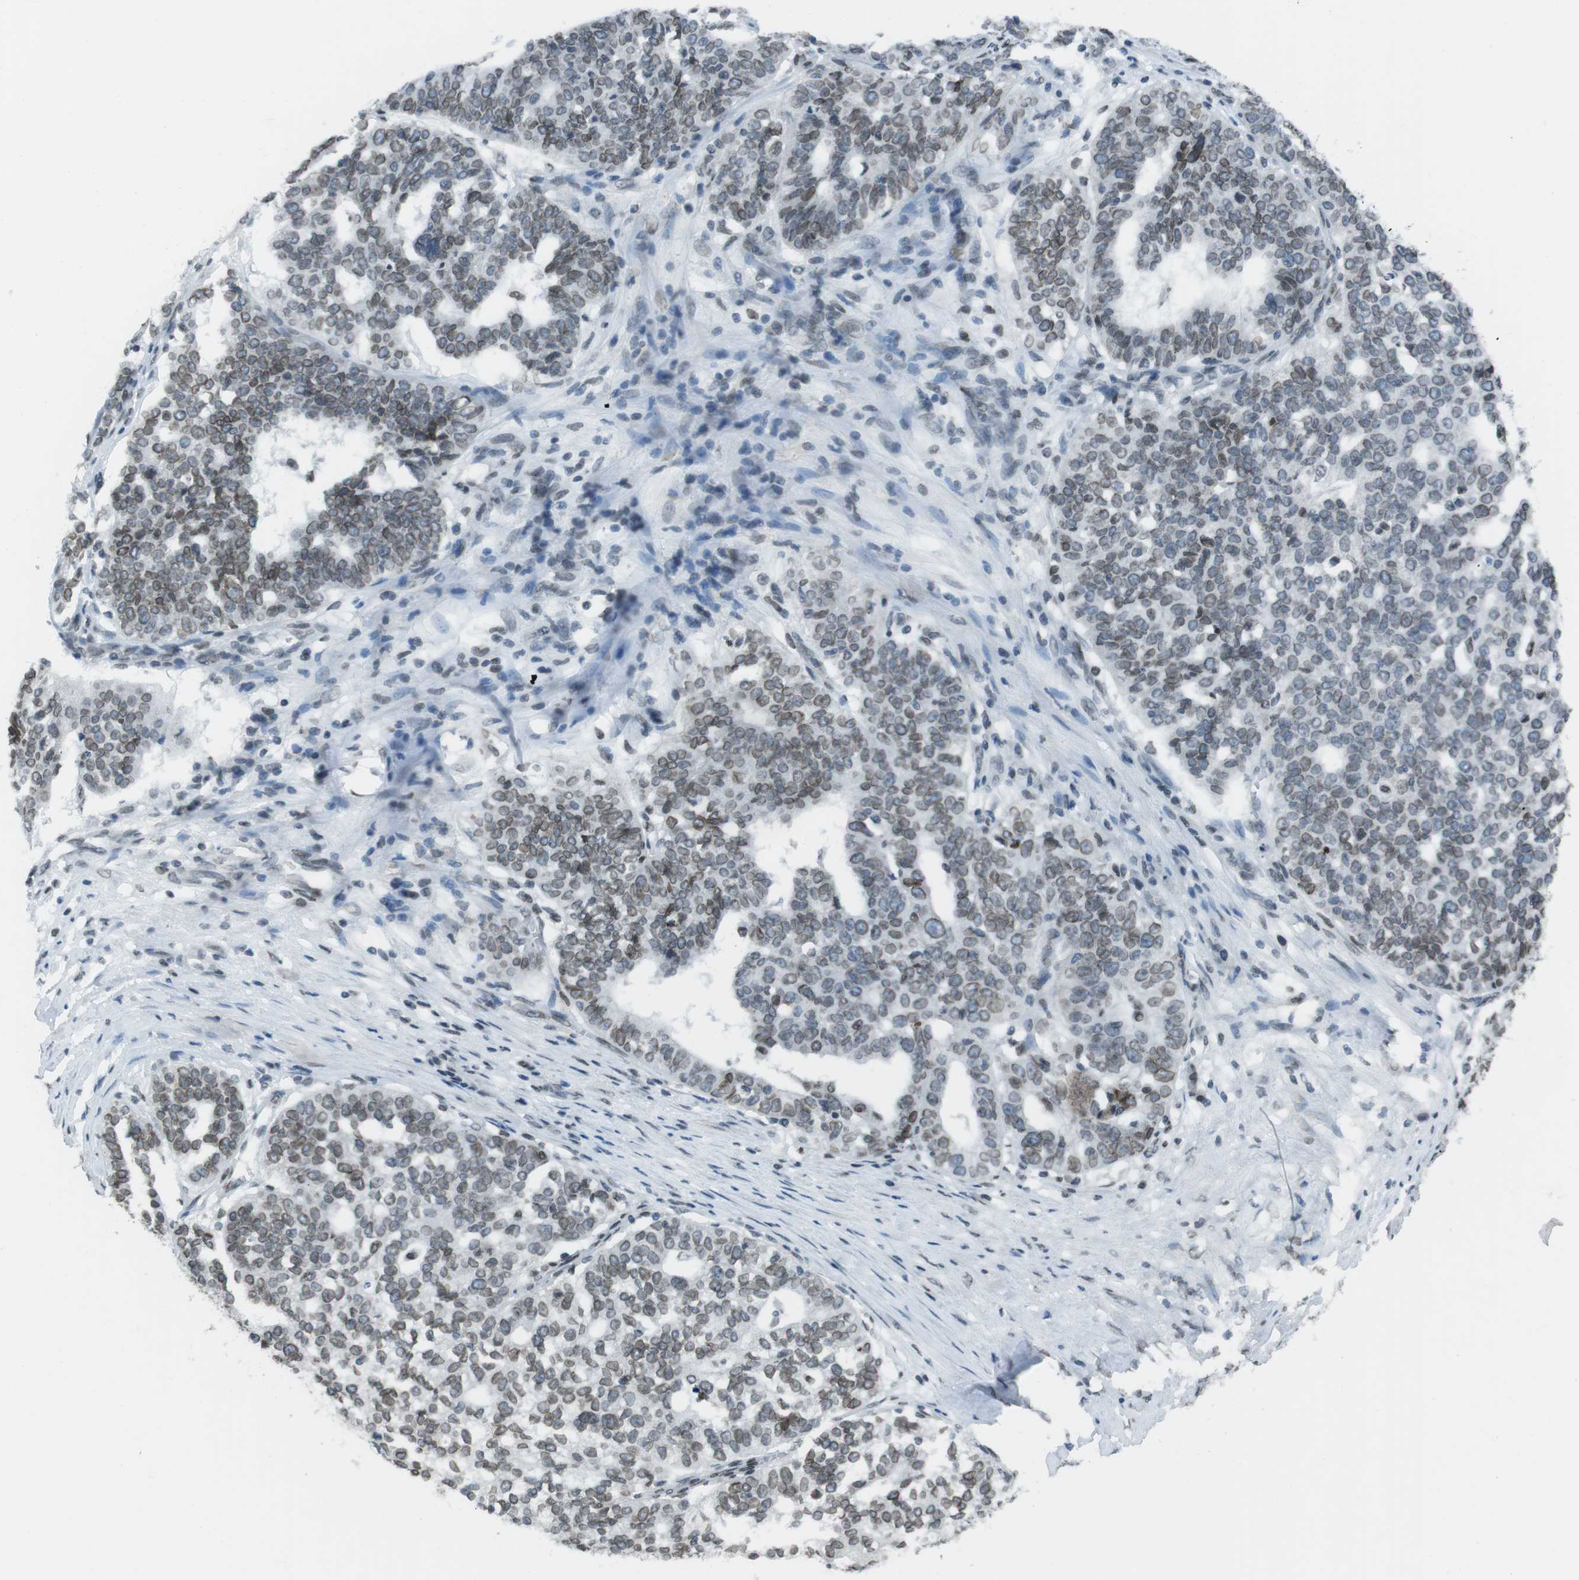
{"staining": {"intensity": "moderate", "quantity": ">75%", "location": "cytoplasmic/membranous,nuclear"}, "tissue": "ovarian cancer", "cell_type": "Tumor cells", "image_type": "cancer", "snomed": [{"axis": "morphology", "description": "Cystadenocarcinoma, serous, NOS"}, {"axis": "topography", "description": "Ovary"}], "caption": "A brown stain labels moderate cytoplasmic/membranous and nuclear positivity of a protein in human ovarian cancer tumor cells. The staining was performed using DAB, with brown indicating positive protein expression. Nuclei are stained blue with hematoxylin.", "gene": "MAD1L1", "patient": {"sex": "female", "age": 59}}